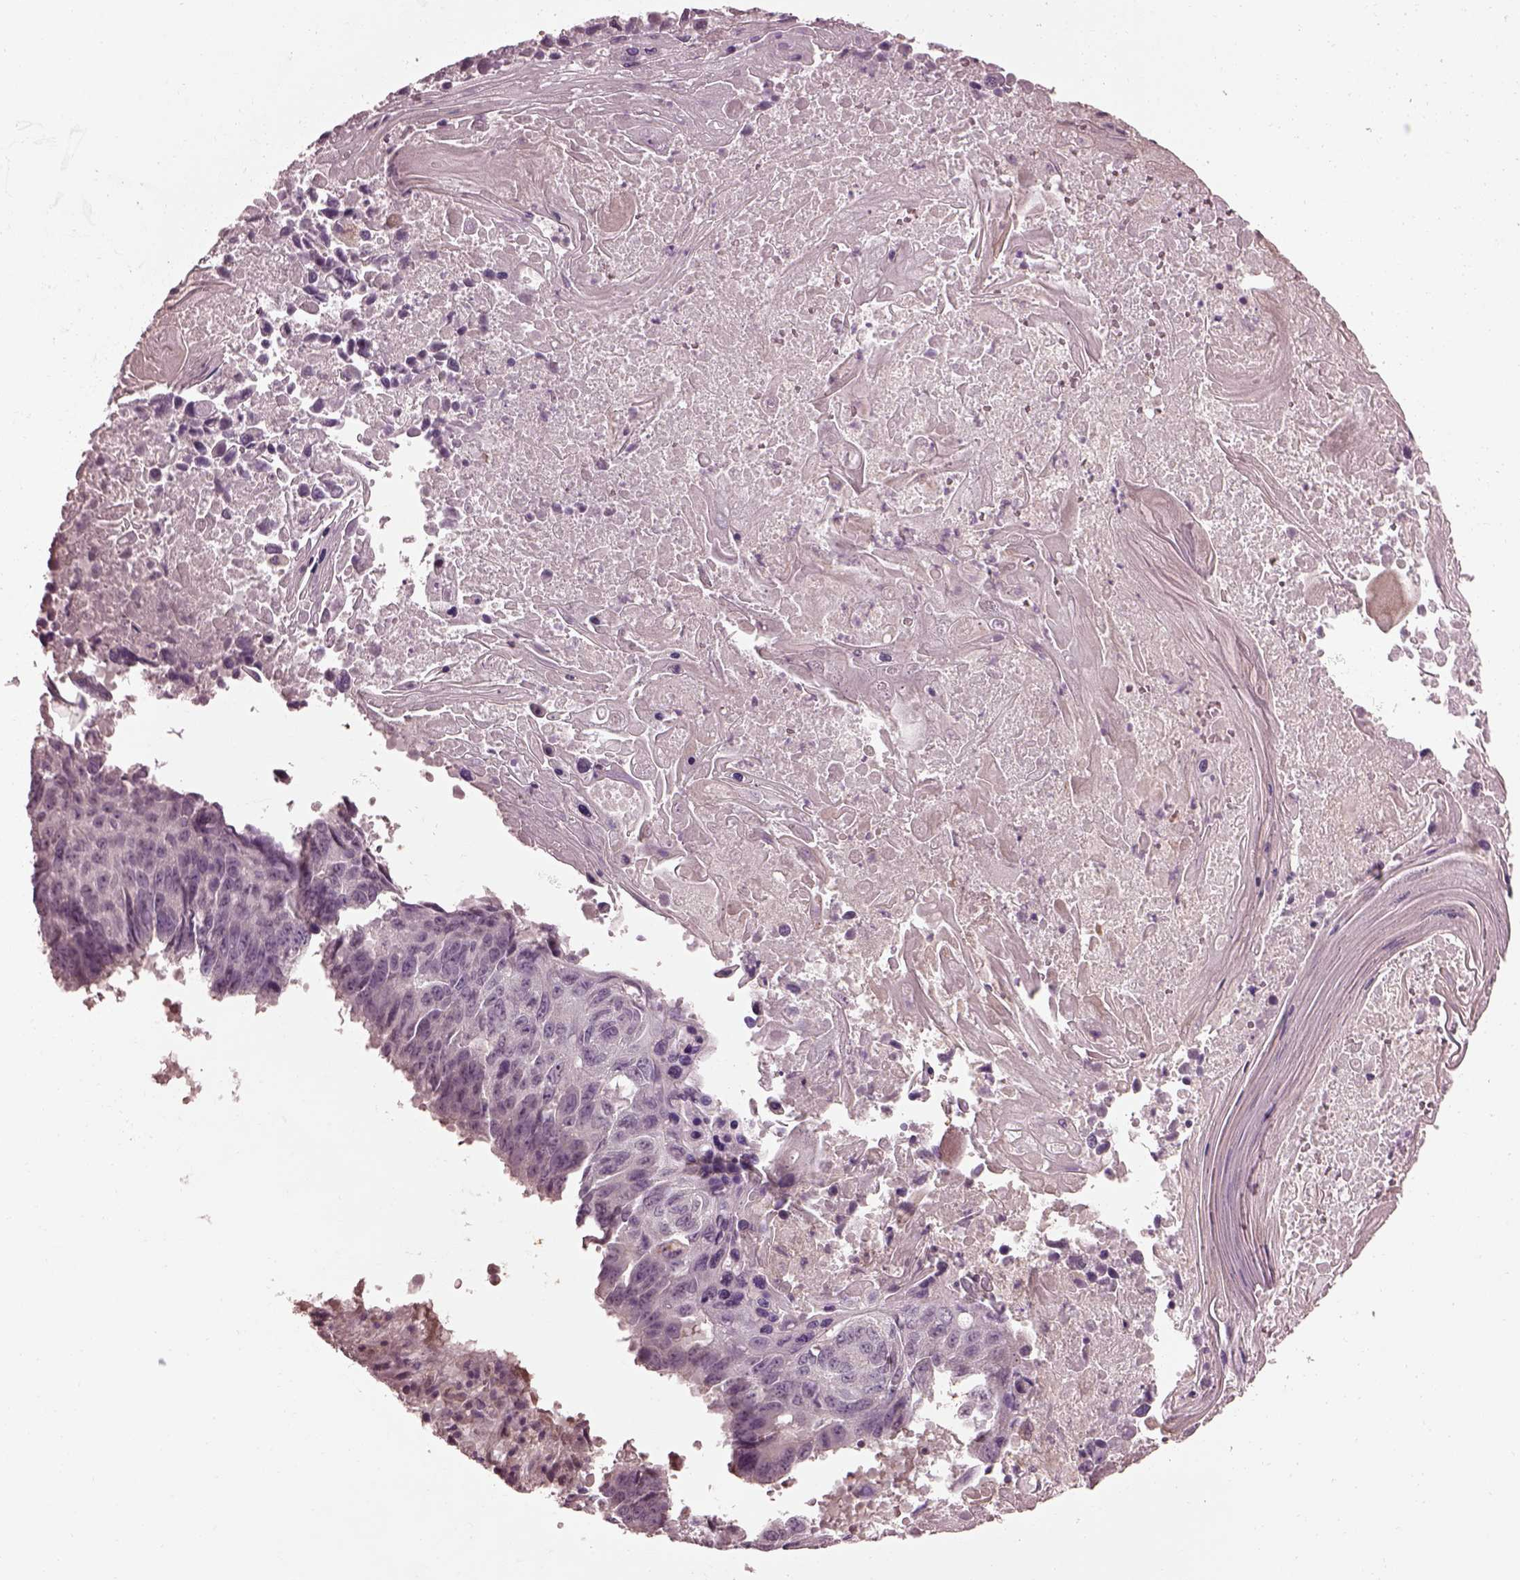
{"staining": {"intensity": "negative", "quantity": "none", "location": "none"}, "tissue": "lung cancer", "cell_type": "Tumor cells", "image_type": "cancer", "snomed": [{"axis": "morphology", "description": "Squamous cell carcinoma, NOS"}, {"axis": "topography", "description": "Lung"}], "caption": "Image shows no significant protein expression in tumor cells of lung cancer.", "gene": "EFEMP1", "patient": {"sex": "male", "age": 73}}